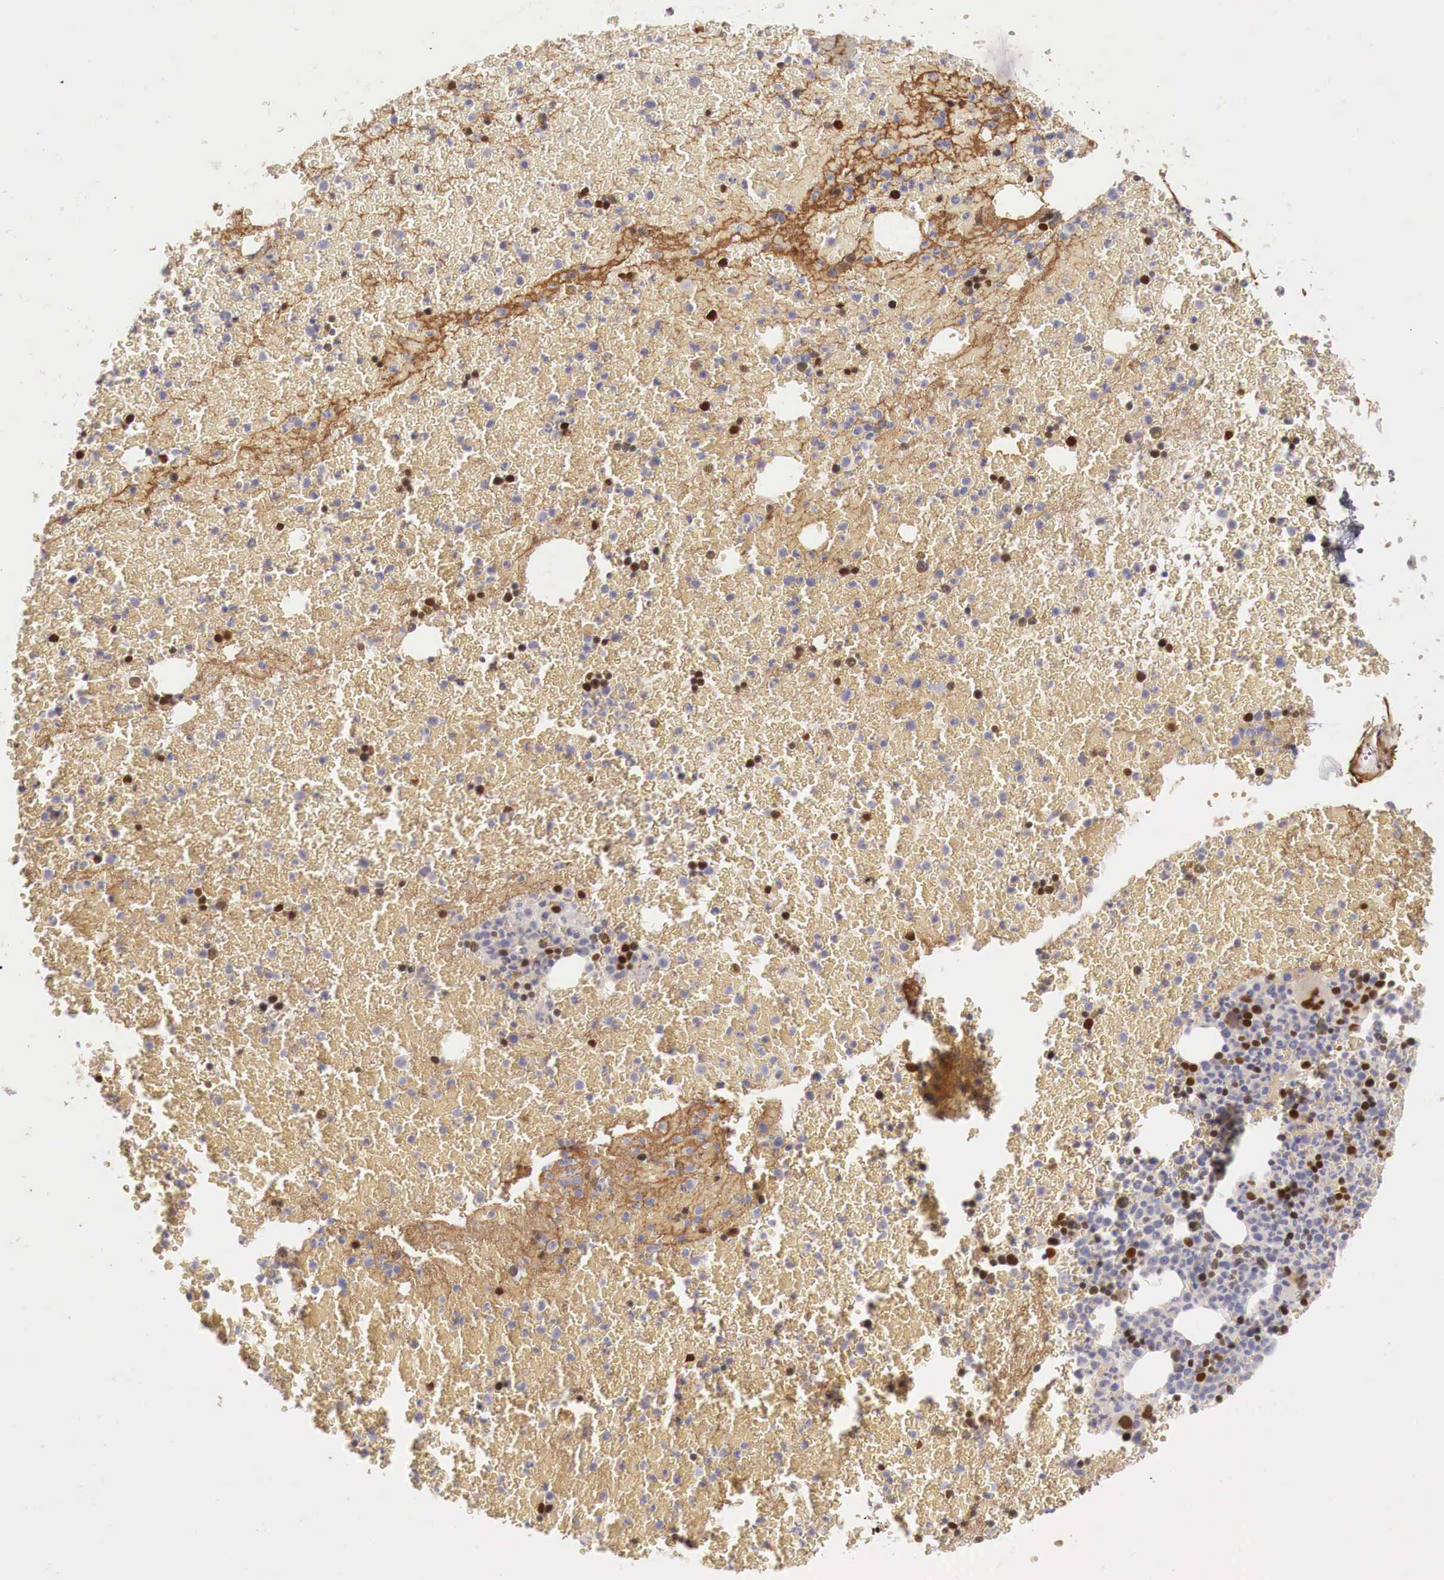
{"staining": {"intensity": "strong", "quantity": "25%-75%", "location": "nuclear"}, "tissue": "bone marrow", "cell_type": "Hematopoietic cells", "image_type": "normal", "snomed": [{"axis": "morphology", "description": "Normal tissue, NOS"}, {"axis": "topography", "description": "Bone marrow"}], "caption": "IHC (DAB) staining of benign bone marrow shows strong nuclear protein staining in approximately 25%-75% of hematopoietic cells. (IHC, brightfield microscopy, high magnification).", "gene": "GATA1", "patient": {"sex": "female", "age": 53}}